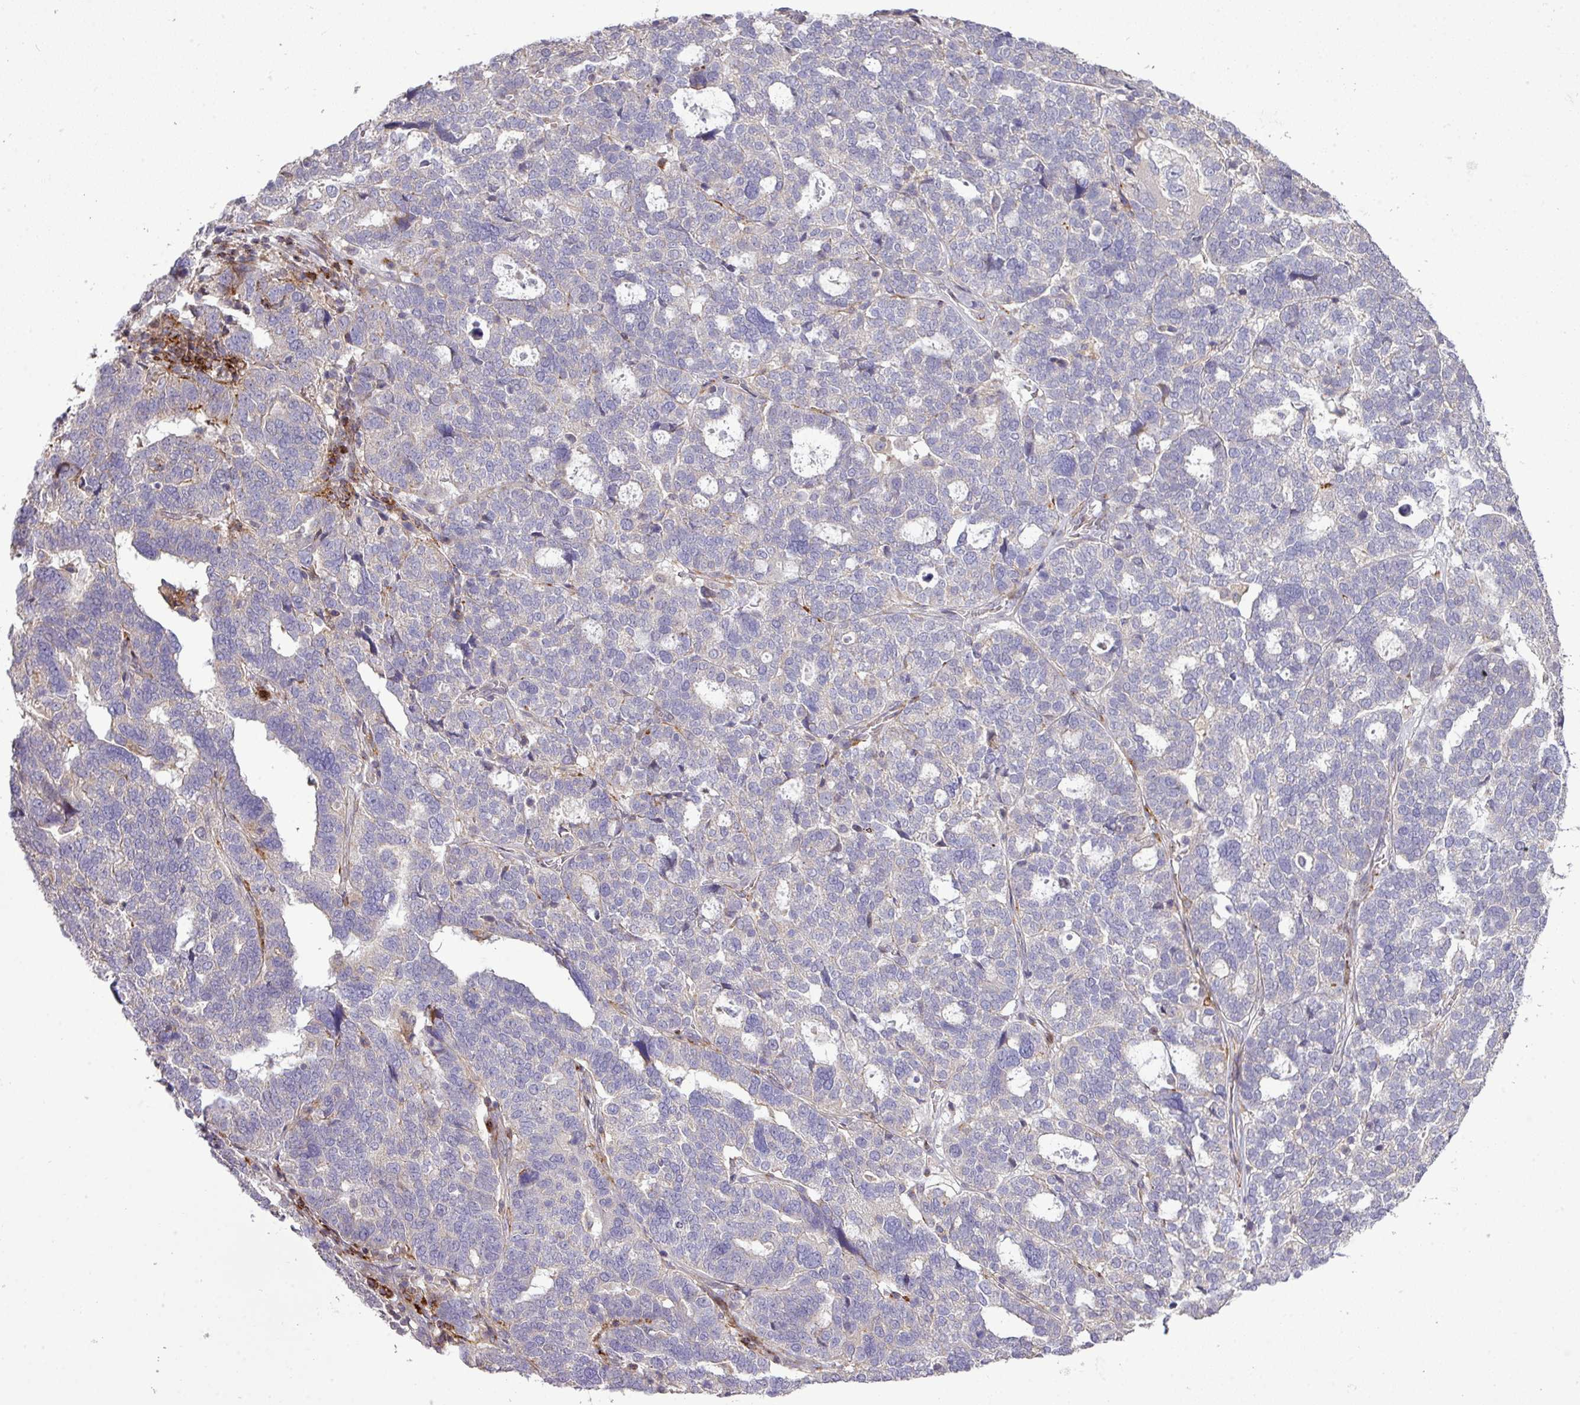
{"staining": {"intensity": "negative", "quantity": "none", "location": "none"}, "tissue": "ovarian cancer", "cell_type": "Tumor cells", "image_type": "cancer", "snomed": [{"axis": "morphology", "description": "Cystadenocarcinoma, serous, NOS"}, {"axis": "topography", "description": "Ovary"}], "caption": "Serous cystadenocarcinoma (ovarian) was stained to show a protein in brown. There is no significant staining in tumor cells.", "gene": "TPRA1", "patient": {"sex": "female", "age": 59}}